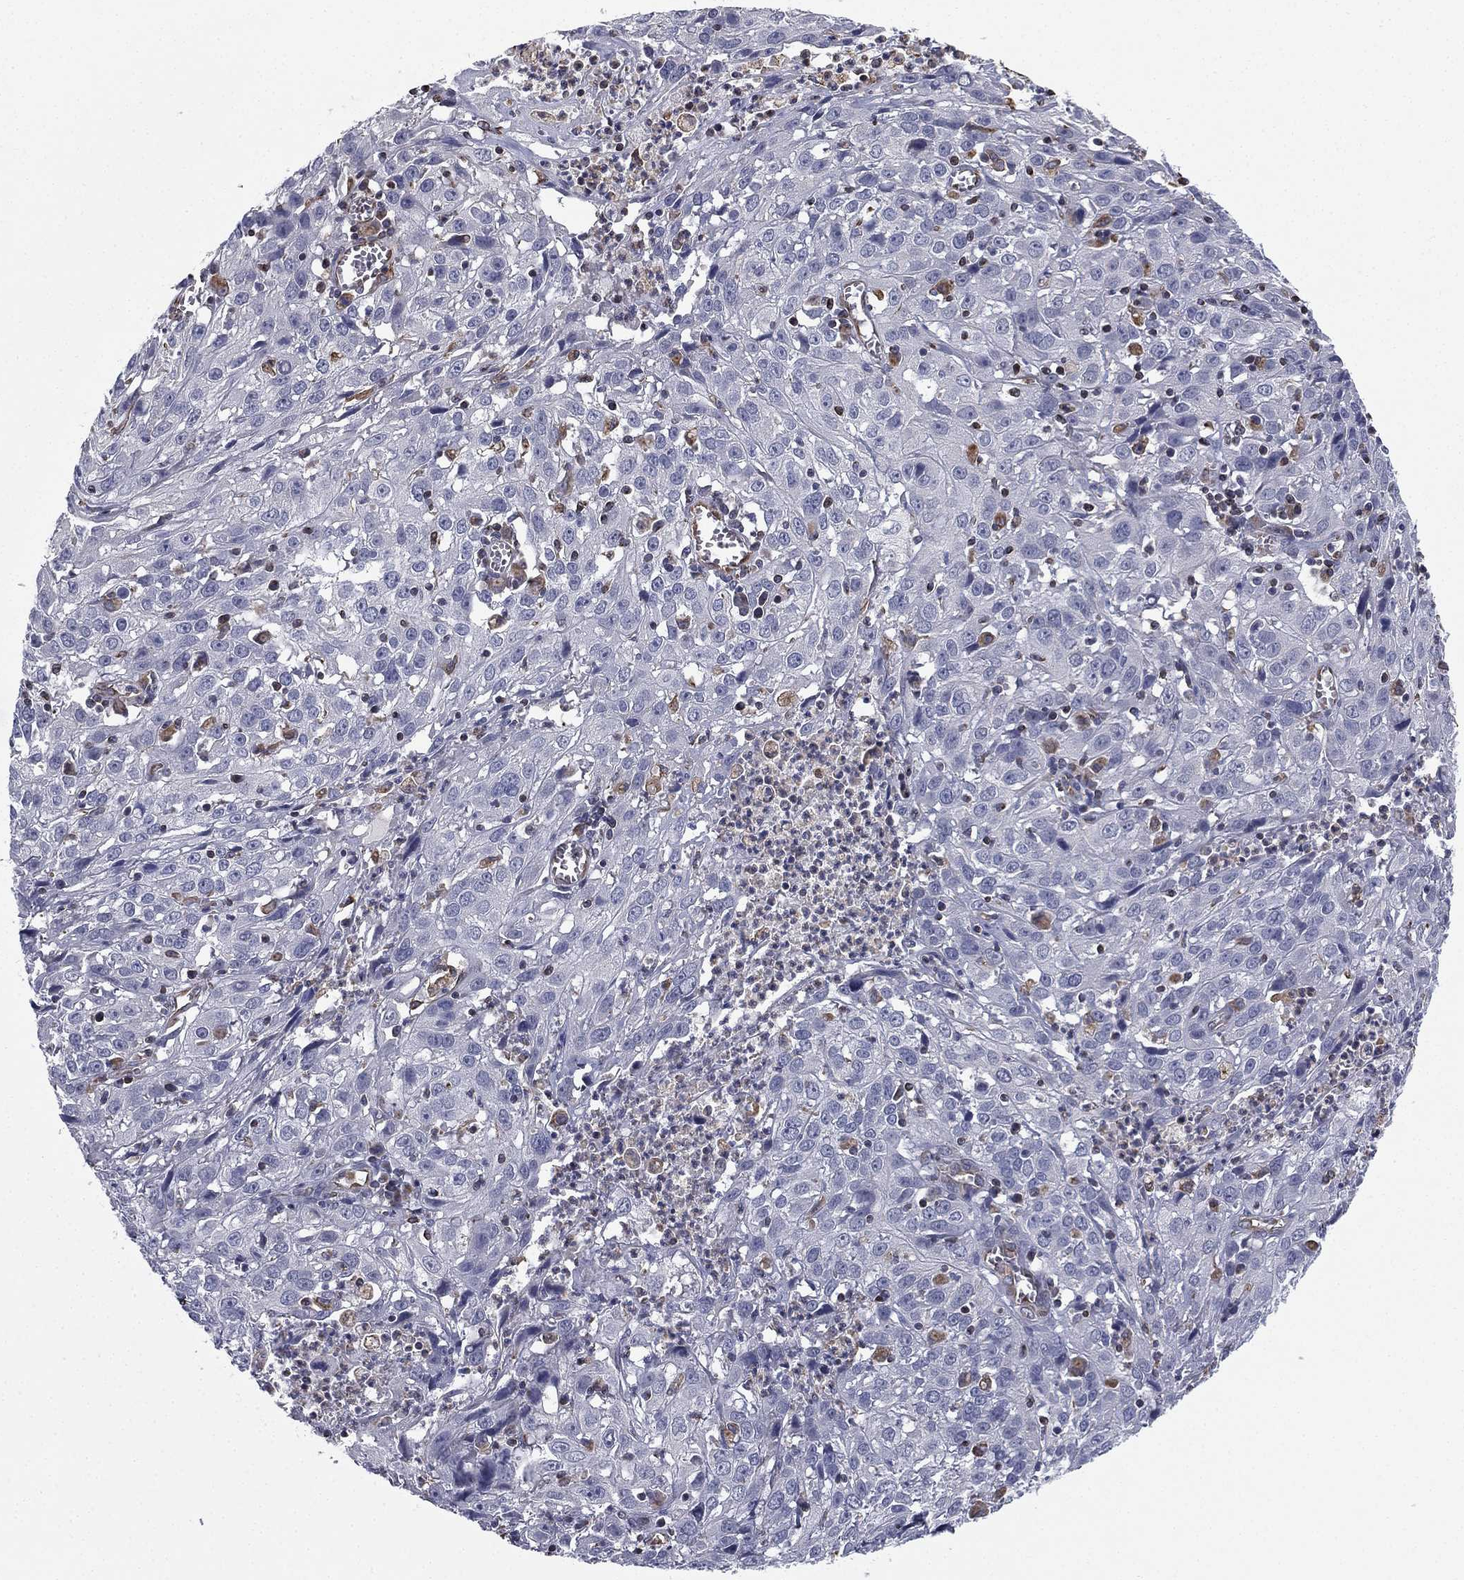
{"staining": {"intensity": "negative", "quantity": "none", "location": "none"}, "tissue": "cervical cancer", "cell_type": "Tumor cells", "image_type": "cancer", "snomed": [{"axis": "morphology", "description": "Squamous cell carcinoma, NOS"}, {"axis": "topography", "description": "Cervix"}], "caption": "High power microscopy histopathology image of an IHC image of cervical squamous cell carcinoma, revealing no significant staining in tumor cells. (DAB immunohistochemistry visualized using brightfield microscopy, high magnification).", "gene": "SCUBE1", "patient": {"sex": "female", "age": 32}}